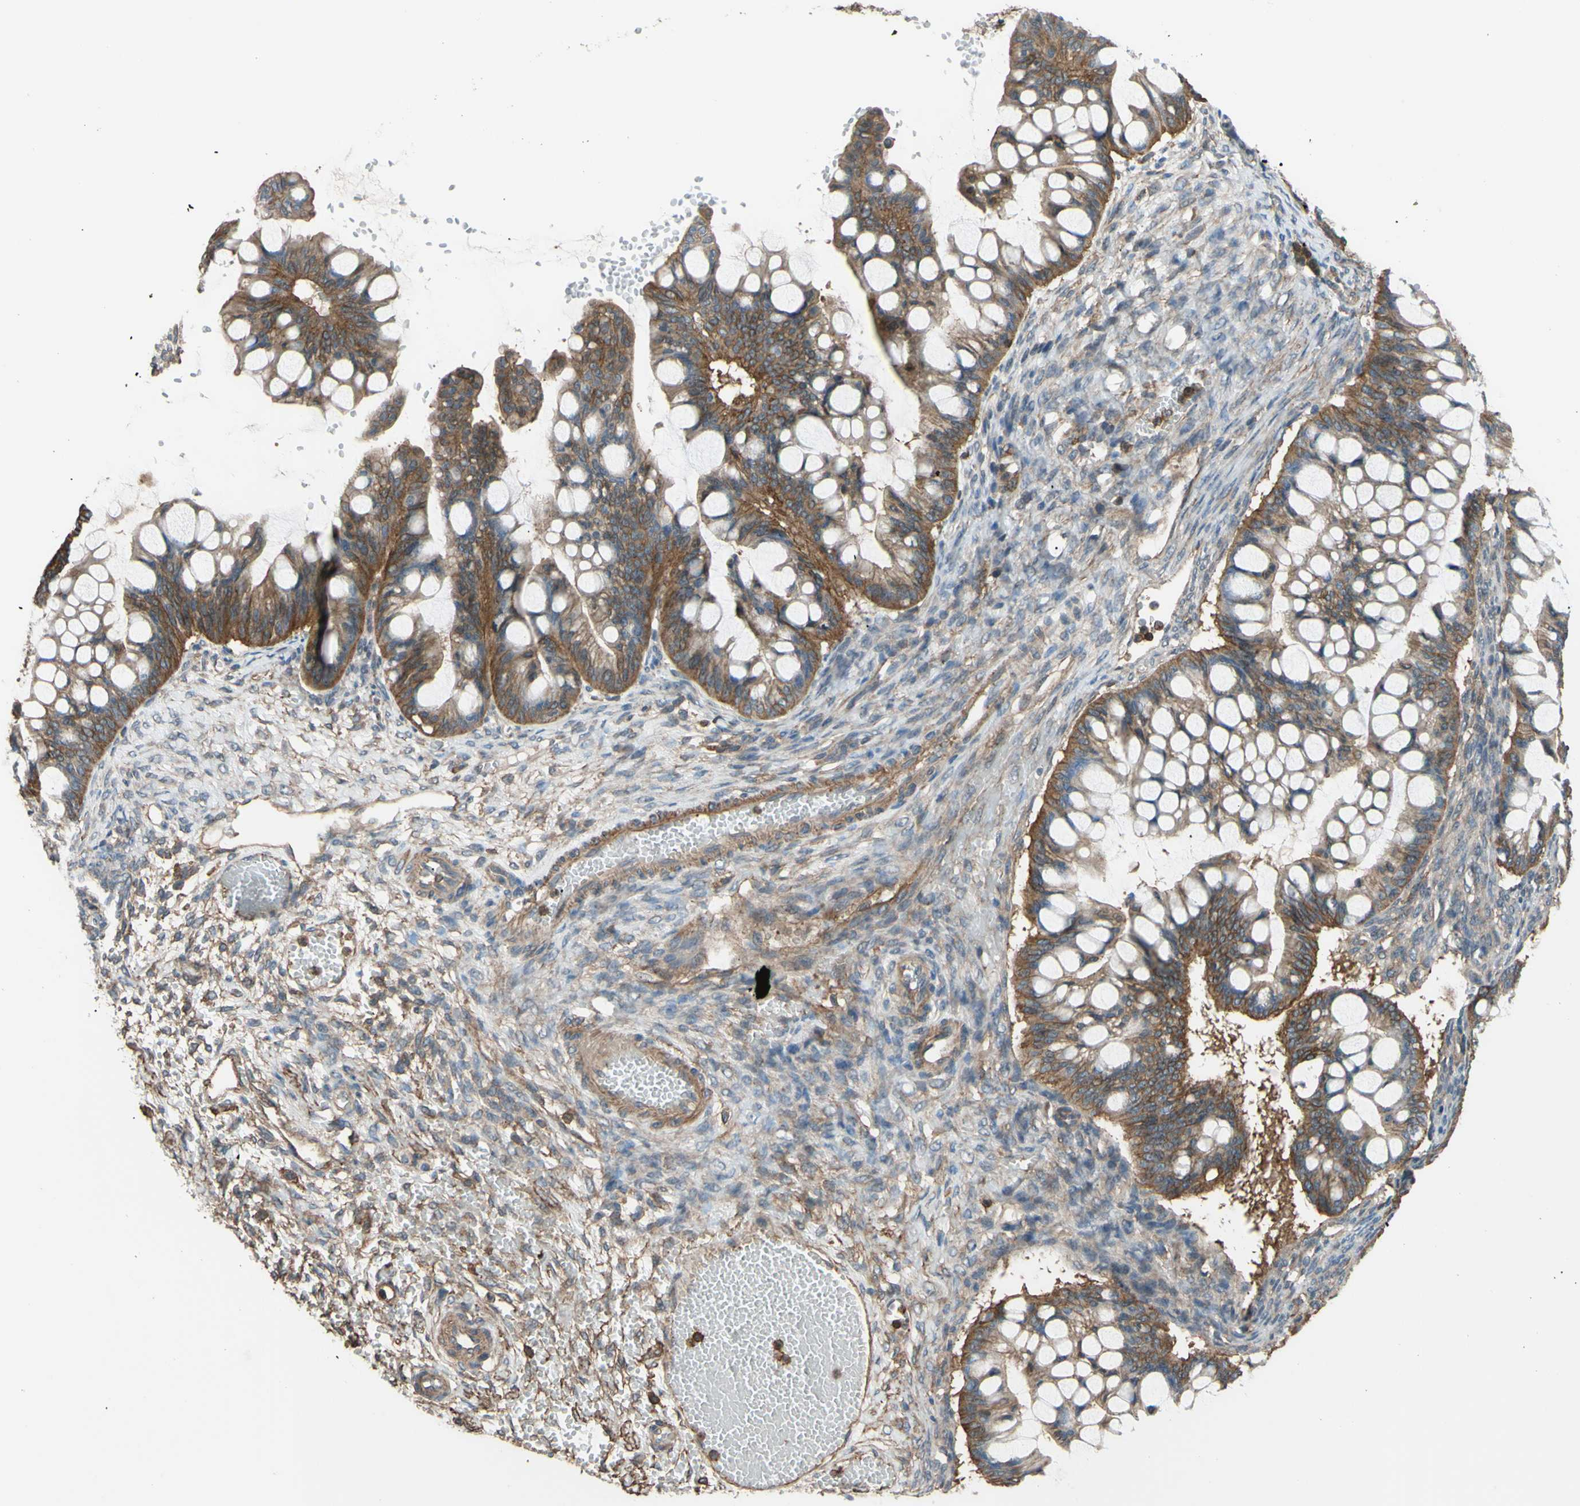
{"staining": {"intensity": "moderate", "quantity": ">75%", "location": "cytoplasmic/membranous"}, "tissue": "ovarian cancer", "cell_type": "Tumor cells", "image_type": "cancer", "snomed": [{"axis": "morphology", "description": "Cystadenocarcinoma, mucinous, NOS"}, {"axis": "topography", "description": "Ovary"}], "caption": "Protein expression analysis of ovarian mucinous cystadenocarcinoma displays moderate cytoplasmic/membranous staining in approximately >75% of tumor cells.", "gene": "ADD3", "patient": {"sex": "female", "age": 73}}